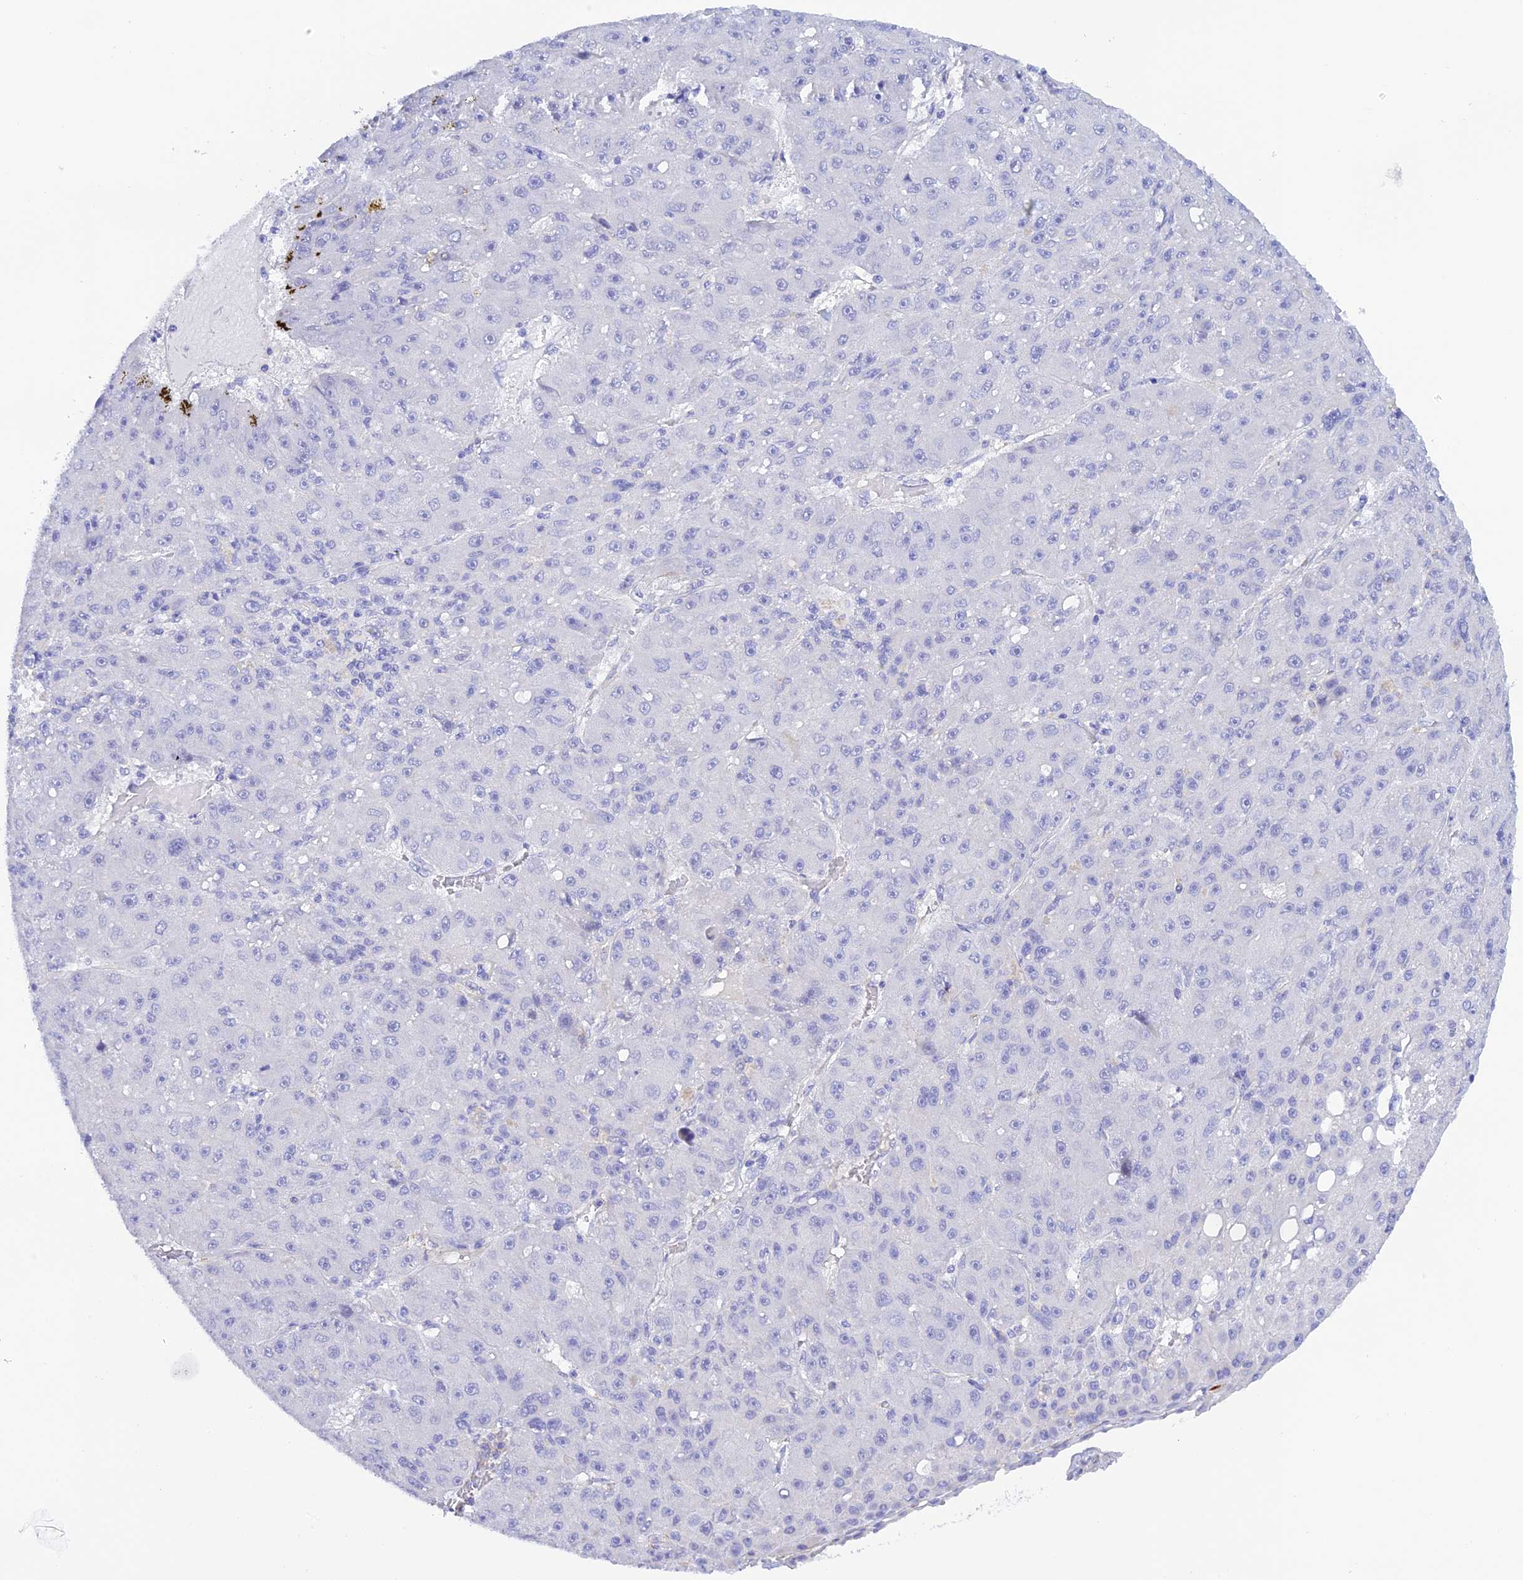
{"staining": {"intensity": "negative", "quantity": "none", "location": "none"}, "tissue": "liver cancer", "cell_type": "Tumor cells", "image_type": "cancer", "snomed": [{"axis": "morphology", "description": "Carcinoma, Hepatocellular, NOS"}, {"axis": "topography", "description": "Liver"}], "caption": "Human hepatocellular carcinoma (liver) stained for a protein using IHC shows no staining in tumor cells.", "gene": "ZDHHC16", "patient": {"sex": "male", "age": 67}}